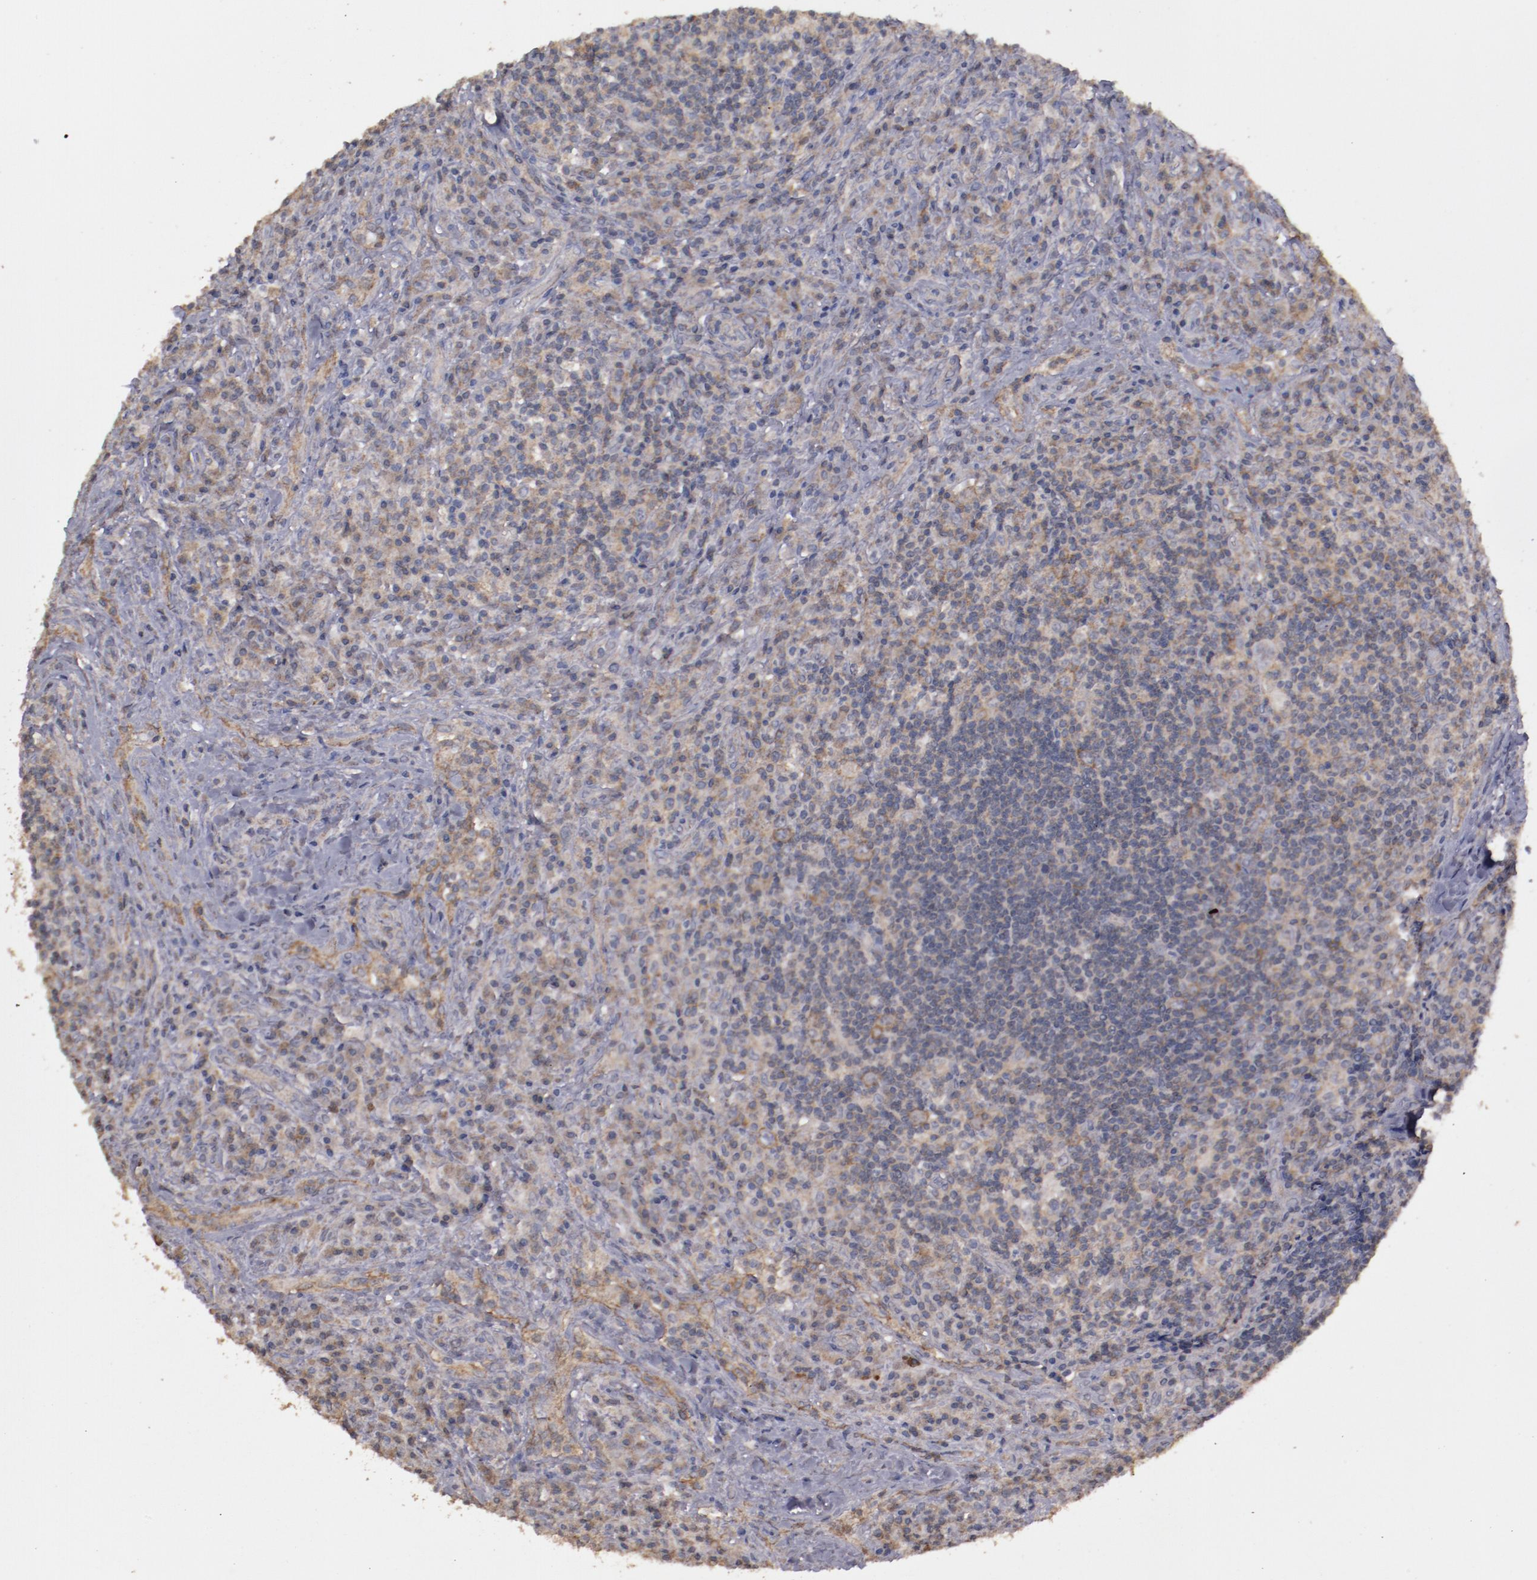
{"staining": {"intensity": "moderate", "quantity": "25%-75%", "location": "cytoplasmic/membranous"}, "tissue": "lymphoma", "cell_type": "Tumor cells", "image_type": "cancer", "snomed": [{"axis": "morphology", "description": "Hodgkin's disease, NOS"}, {"axis": "topography", "description": "Lymph node"}], "caption": "Tumor cells reveal medium levels of moderate cytoplasmic/membranous positivity in approximately 25%-75% of cells in human lymphoma. (DAB (3,3'-diaminobenzidine) IHC with brightfield microscopy, high magnification).", "gene": "FAT1", "patient": {"sex": "female", "age": 25}}